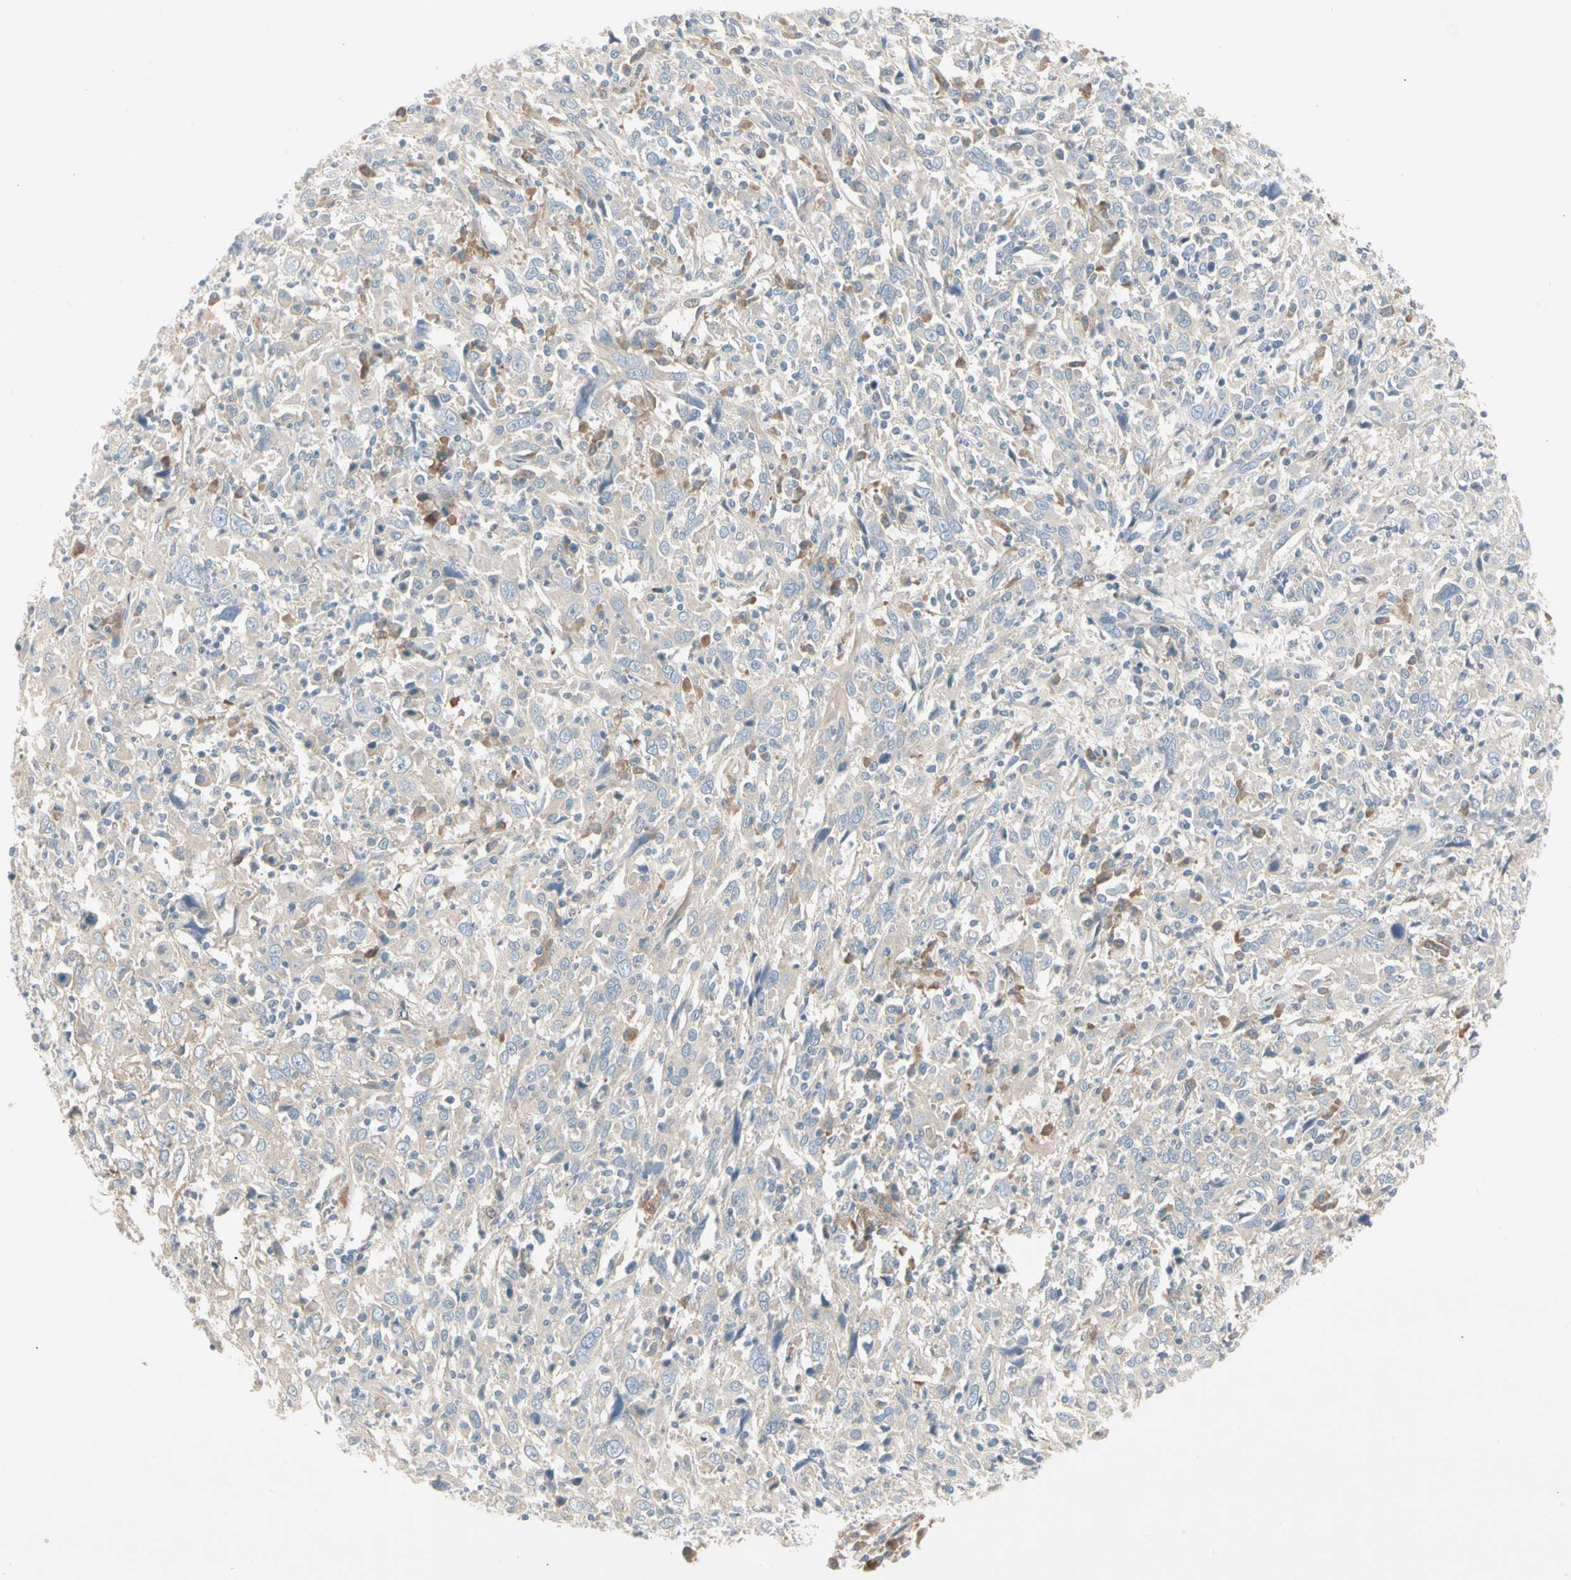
{"staining": {"intensity": "negative", "quantity": "none", "location": "none"}, "tissue": "cervical cancer", "cell_type": "Tumor cells", "image_type": "cancer", "snomed": [{"axis": "morphology", "description": "Squamous cell carcinoma, NOS"}, {"axis": "topography", "description": "Cervix"}], "caption": "Squamous cell carcinoma (cervical) stained for a protein using immunohistochemistry demonstrates no staining tumor cells.", "gene": "IL1R1", "patient": {"sex": "female", "age": 46}}